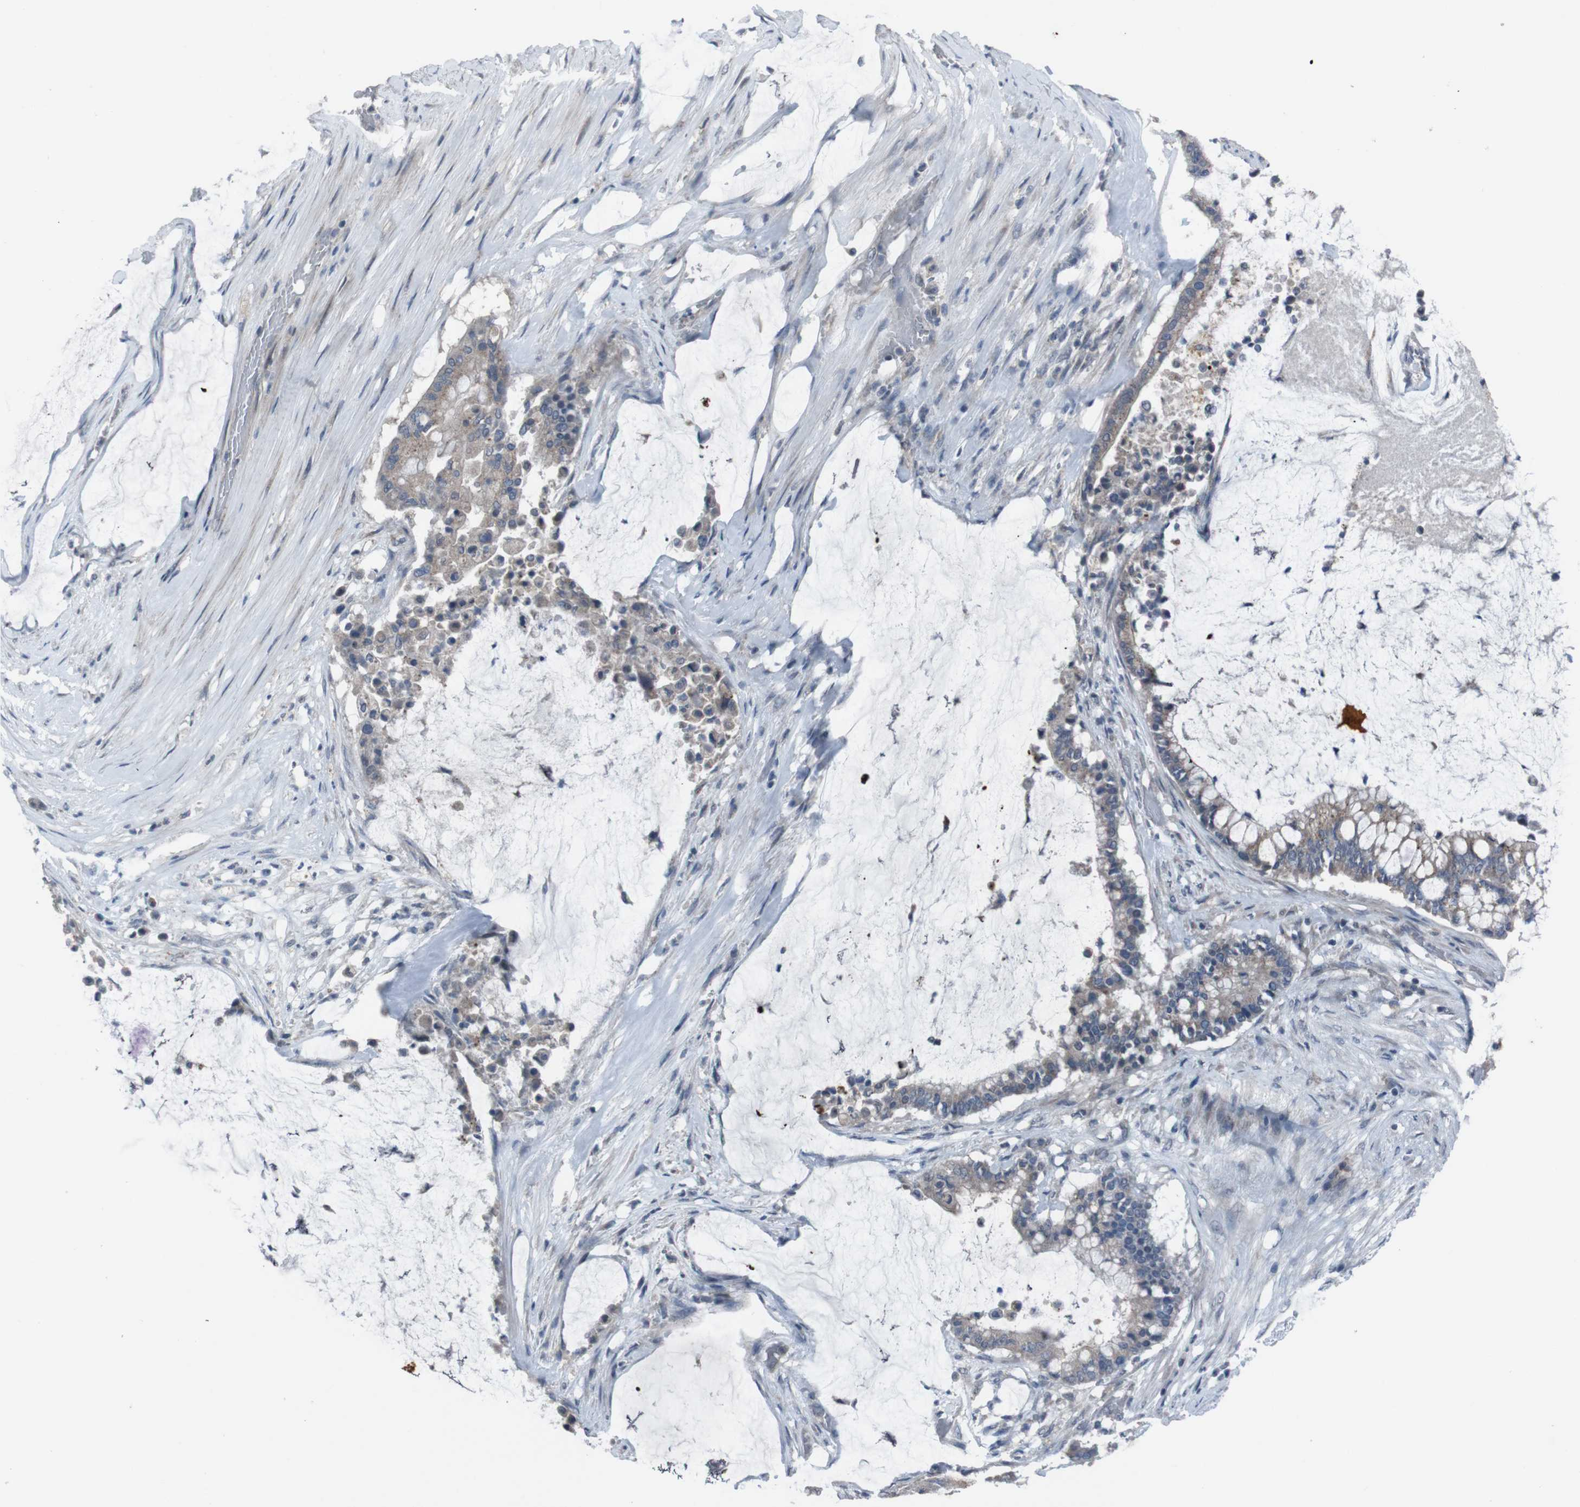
{"staining": {"intensity": "moderate", "quantity": ">75%", "location": "cytoplasmic/membranous"}, "tissue": "pancreatic cancer", "cell_type": "Tumor cells", "image_type": "cancer", "snomed": [{"axis": "morphology", "description": "Adenocarcinoma, NOS"}, {"axis": "topography", "description": "Pancreas"}], "caption": "Human adenocarcinoma (pancreatic) stained for a protein (brown) reveals moderate cytoplasmic/membranous positive staining in approximately >75% of tumor cells.", "gene": "EFNA5", "patient": {"sex": "male", "age": 41}}